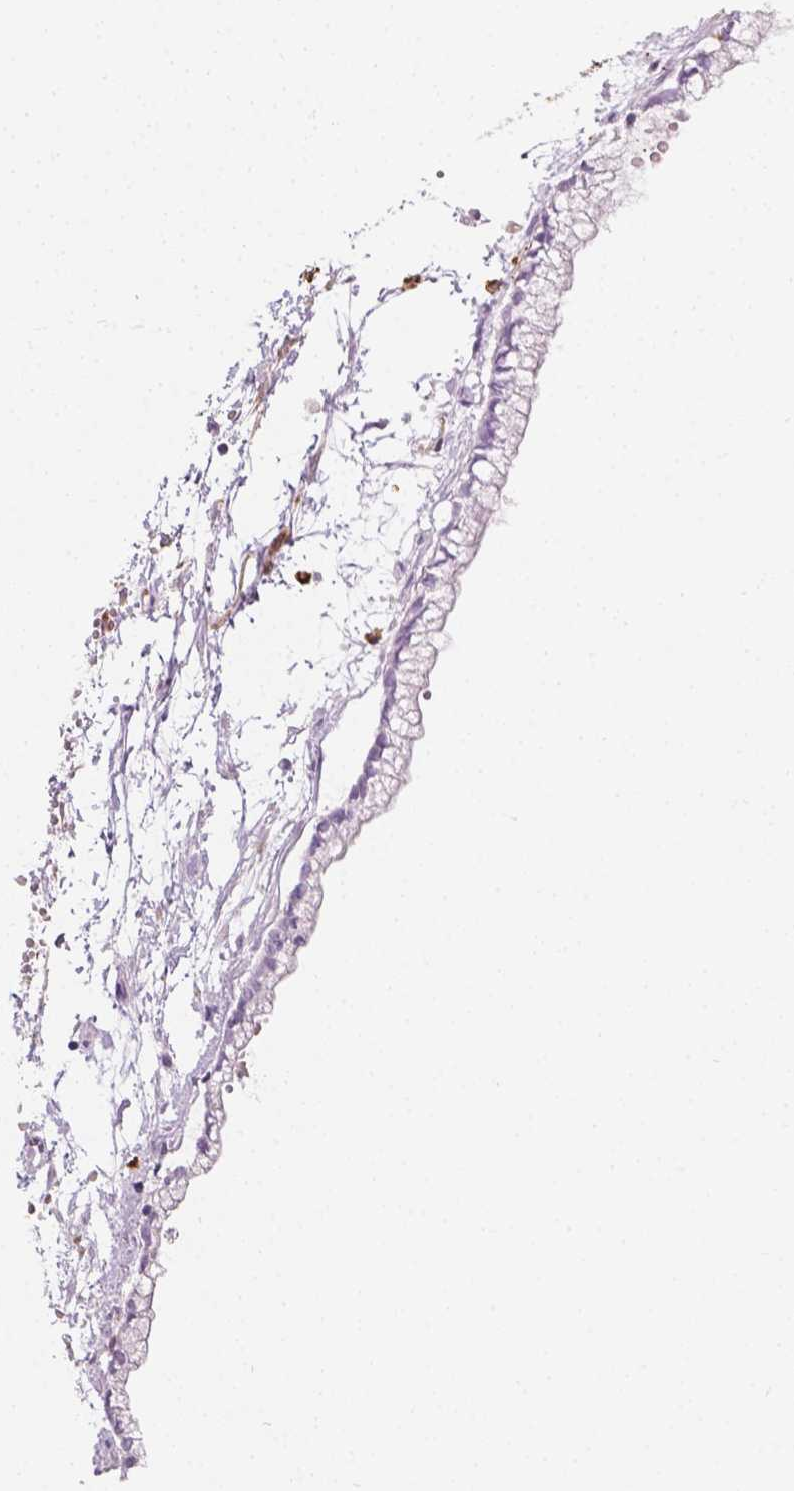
{"staining": {"intensity": "negative", "quantity": "none", "location": "none"}, "tissue": "ovarian cancer", "cell_type": "Tumor cells", "image_type": "cancer", "snomed": [{"axis": "morphology", "description": "Cystadenocarcinoma, mucinous, NOS"}, {"axis": "topography", "description": "Ovary"}], "caption": "DAB (3,3'-diaminobenzidine) immunohistochemical staining of human ovarian mucinous cystadenocarcinoma displays no significant expression in tumor cells.", "gene": "CES1", "patient": {"sex": "female", "age": 67}}